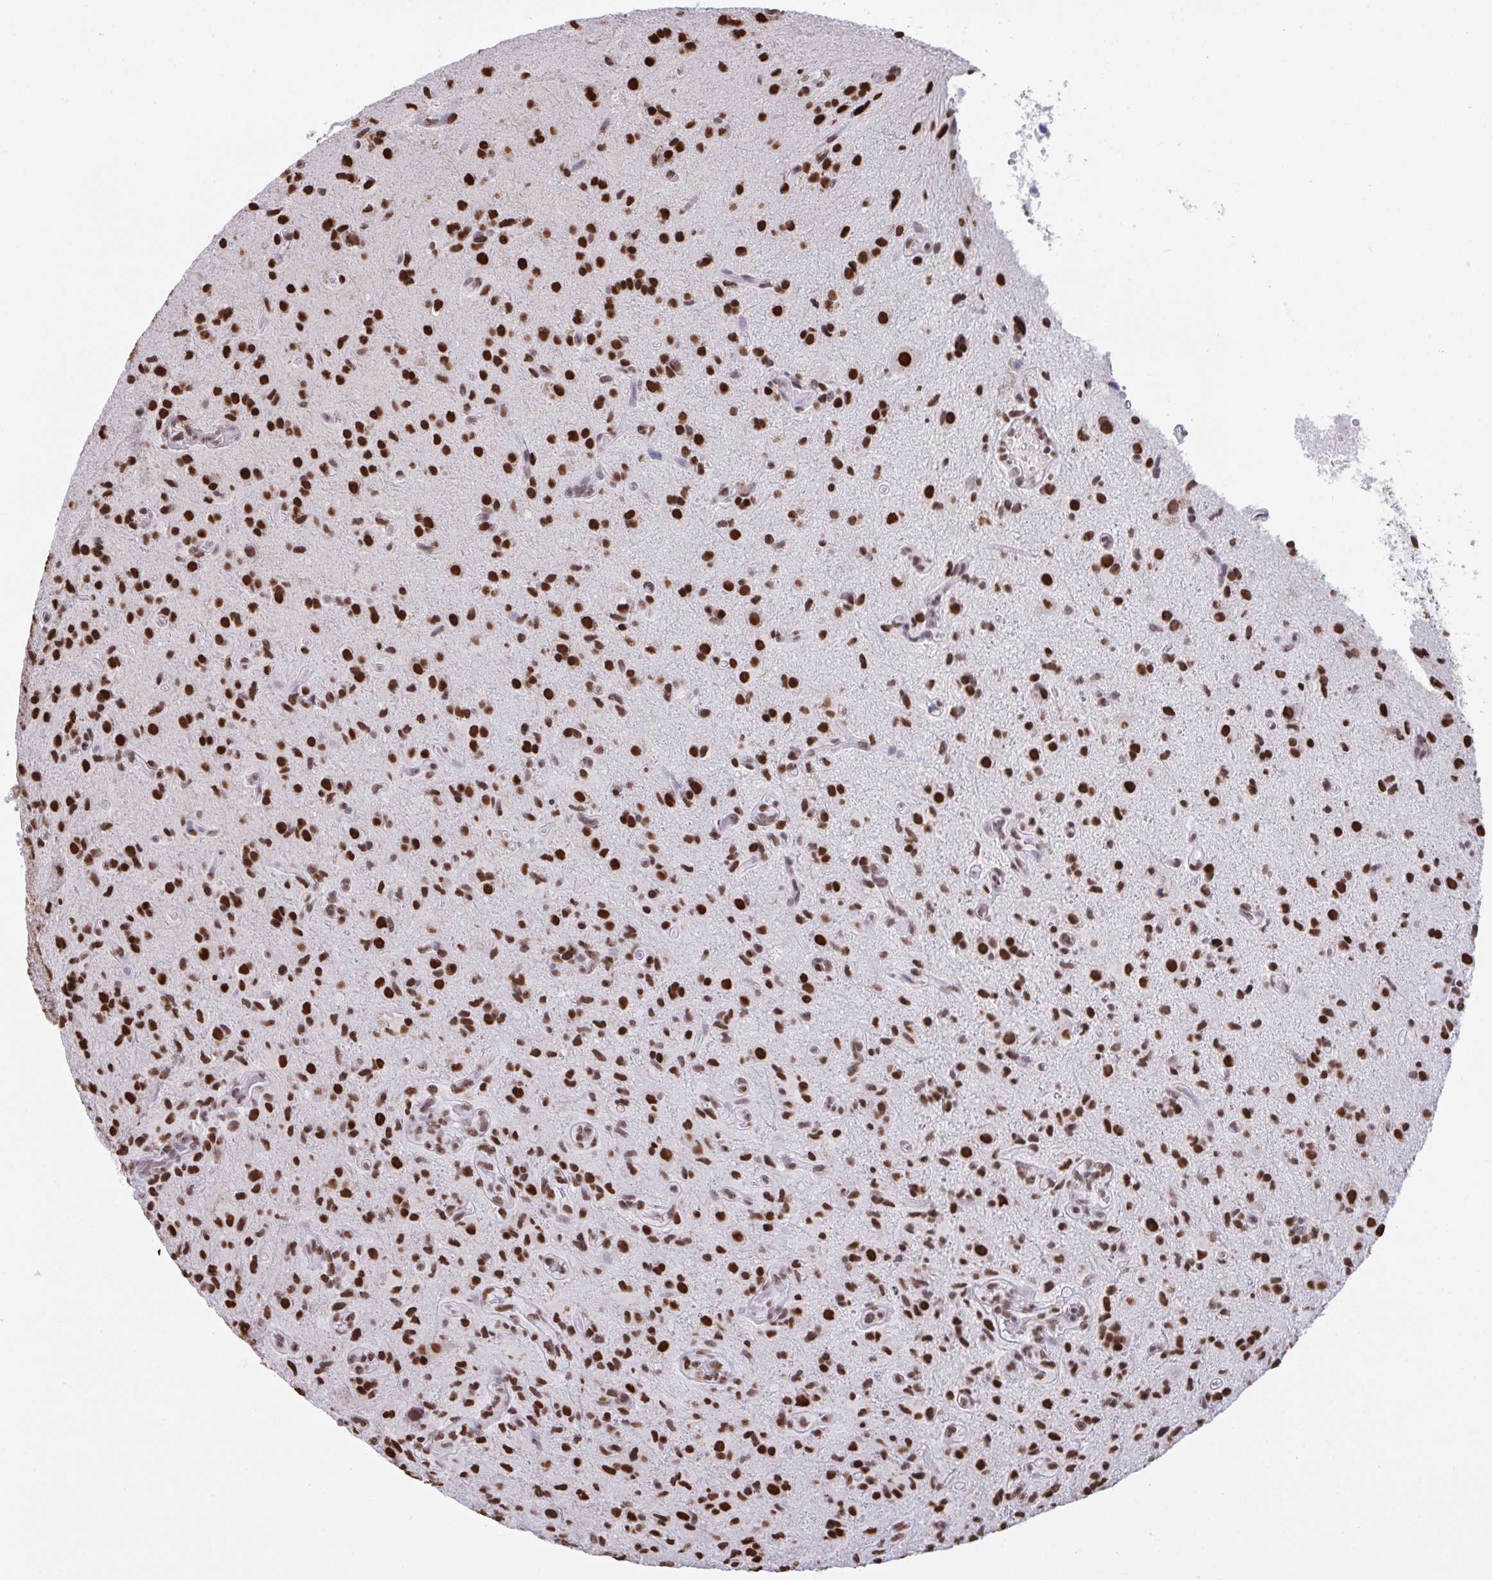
{"staining": {"intensity": "strong", "quantity": ">75%", "location": "nuclear"}, "tissue": "glioma", "cell_type": "Tumor cells", "image_type": "cancer", "snomed": [{"axis": "morphology", "description": "Glioma, malignant, High grade"}, {"axis": "topography", "description": "Brain"}], "caption": "Immunohistochemical staining of human malignant high-grade glioma shows strong nuclear protein staining in approximately >75% of tumor cells.", "gene": "HNRNPDL", "patient": {"sex": "male", "age": 55}}